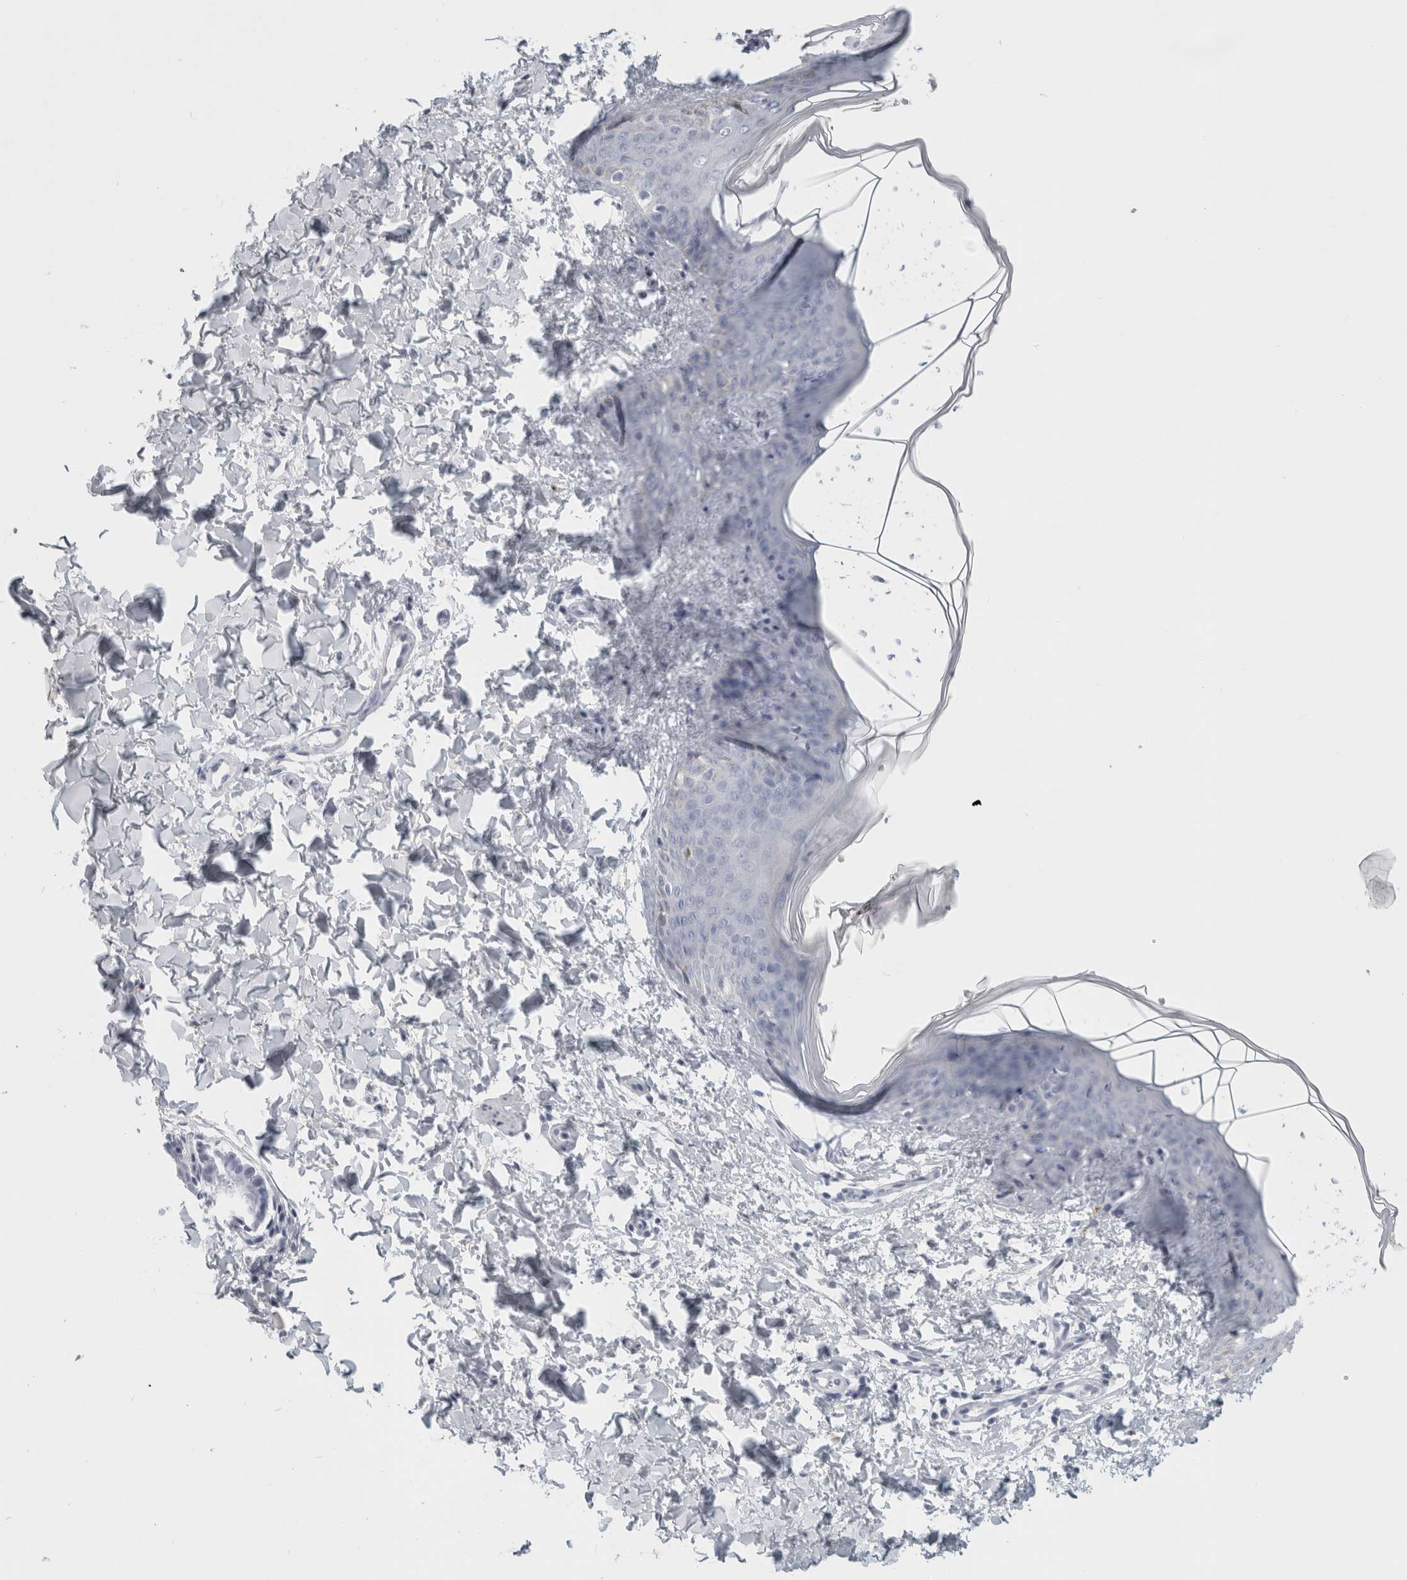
{"staining": {"intensity": "negative", "quantity": "none", "location": "none"}, "tissue": "skin", "cell_type": "Fibroblasts", "image_type": "normal", "snomed": [{"axis": "morphology", "description": "Normal tissue, NOS"}, {"axis": "topography", "description": "Skin"}], "caption": "IHC histopathology image of normal human skin stained for a protein (brown), which displays no positivity in fibroblasts. (Brightfield microscopy of DAB (3,3'-diaminobenzidine) immunohistochemistry (IHC) at high magnification).", "gene": "SLC28A3", "patient": {"sex": "female", "age": 17}}